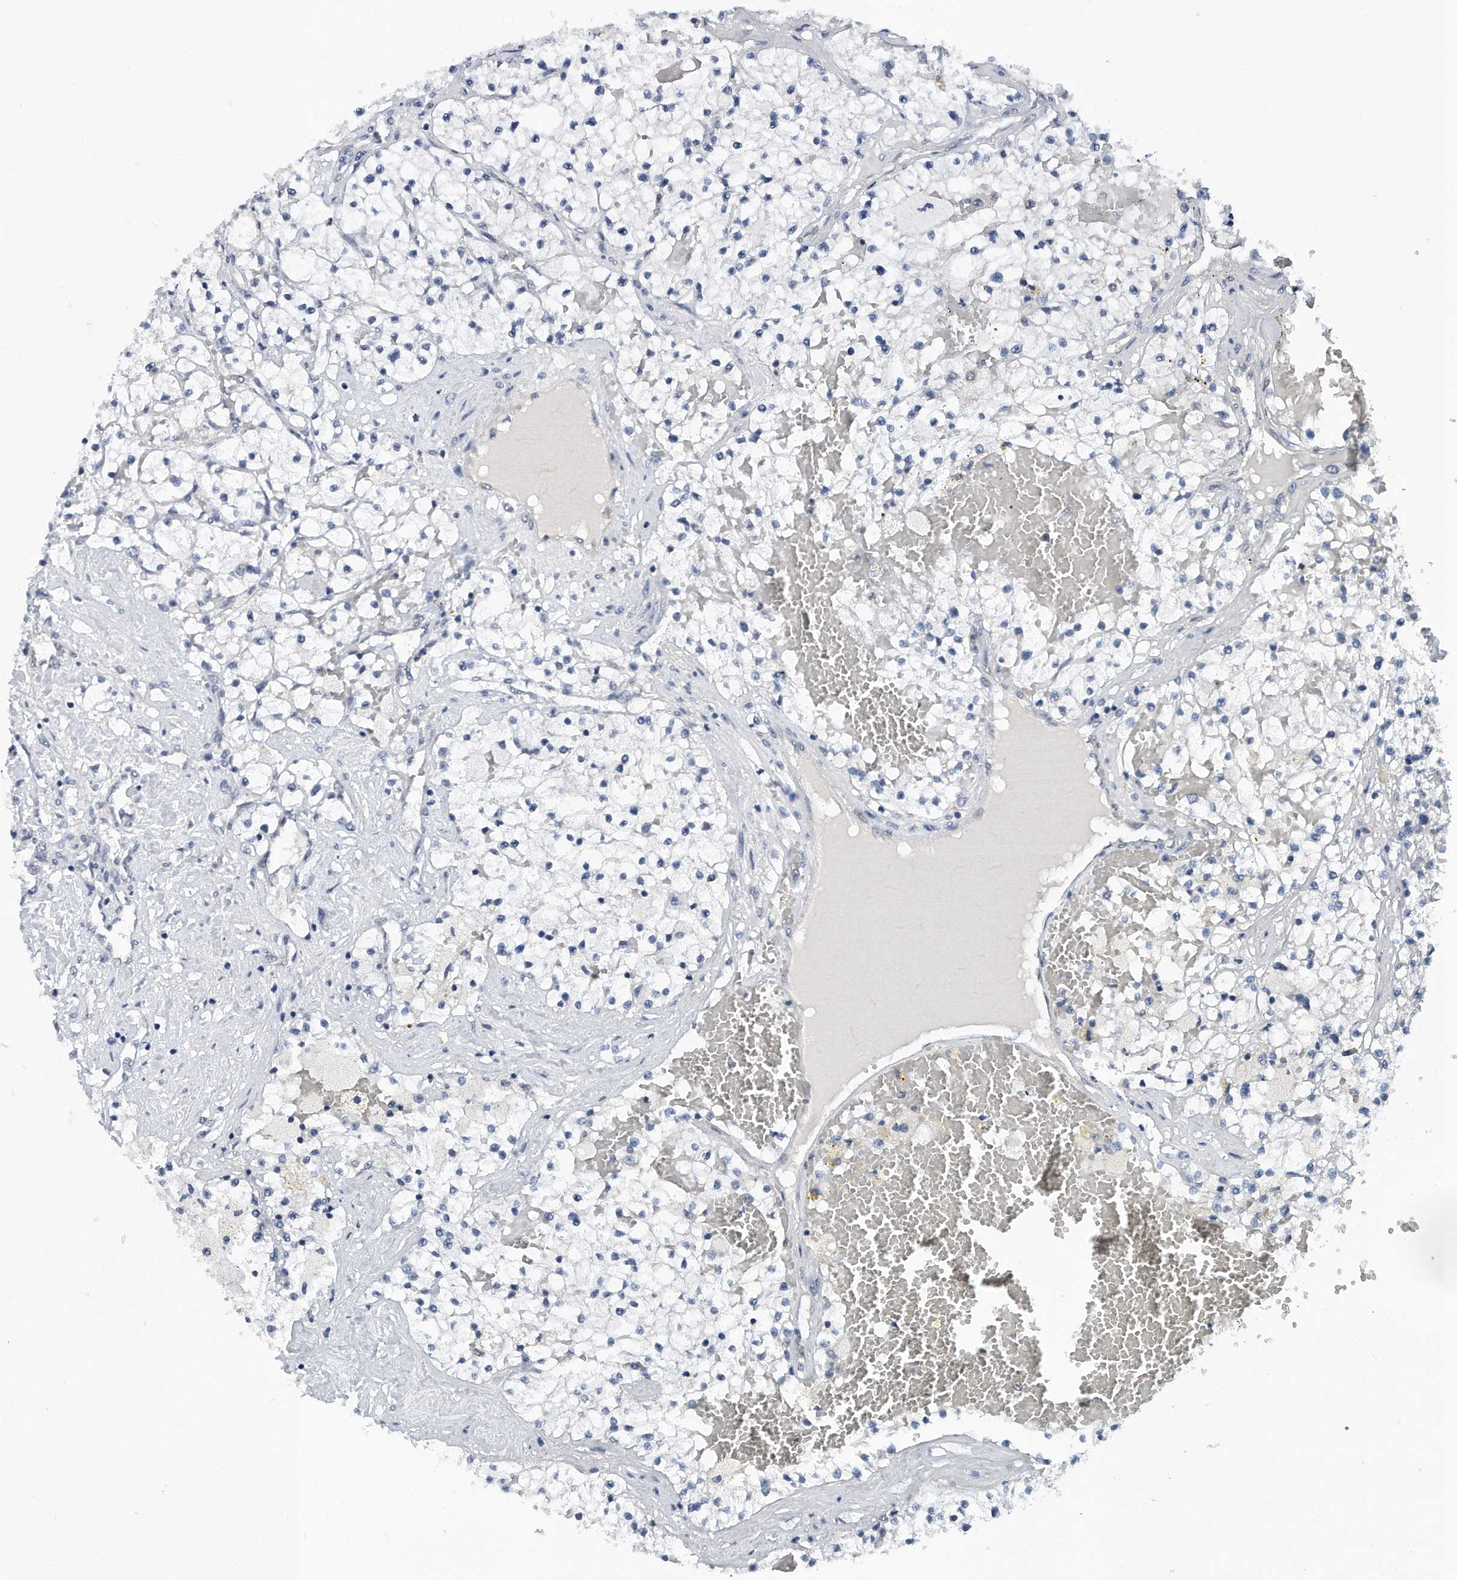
{"staining": {"intensity": "negative", "quantity": "none", "location": "none"}, "tissue": "renal cancer", "cell_type": "Tumor cells", "image_type": "cancer", "snomed": [{"axis": "morphology", "description": "Normal tissue, NOS"}, {"axis": "morphology", "description": "Adenocarcinoma, NOS"}, {"axis": "topography", "description": "Kidney"}], "caption": "Tumor cells are negative for brown protein staining in adenocarcinoma (renal).", "gene": "TP53INP1", "patient": {"sex": "male", "age": 68}}